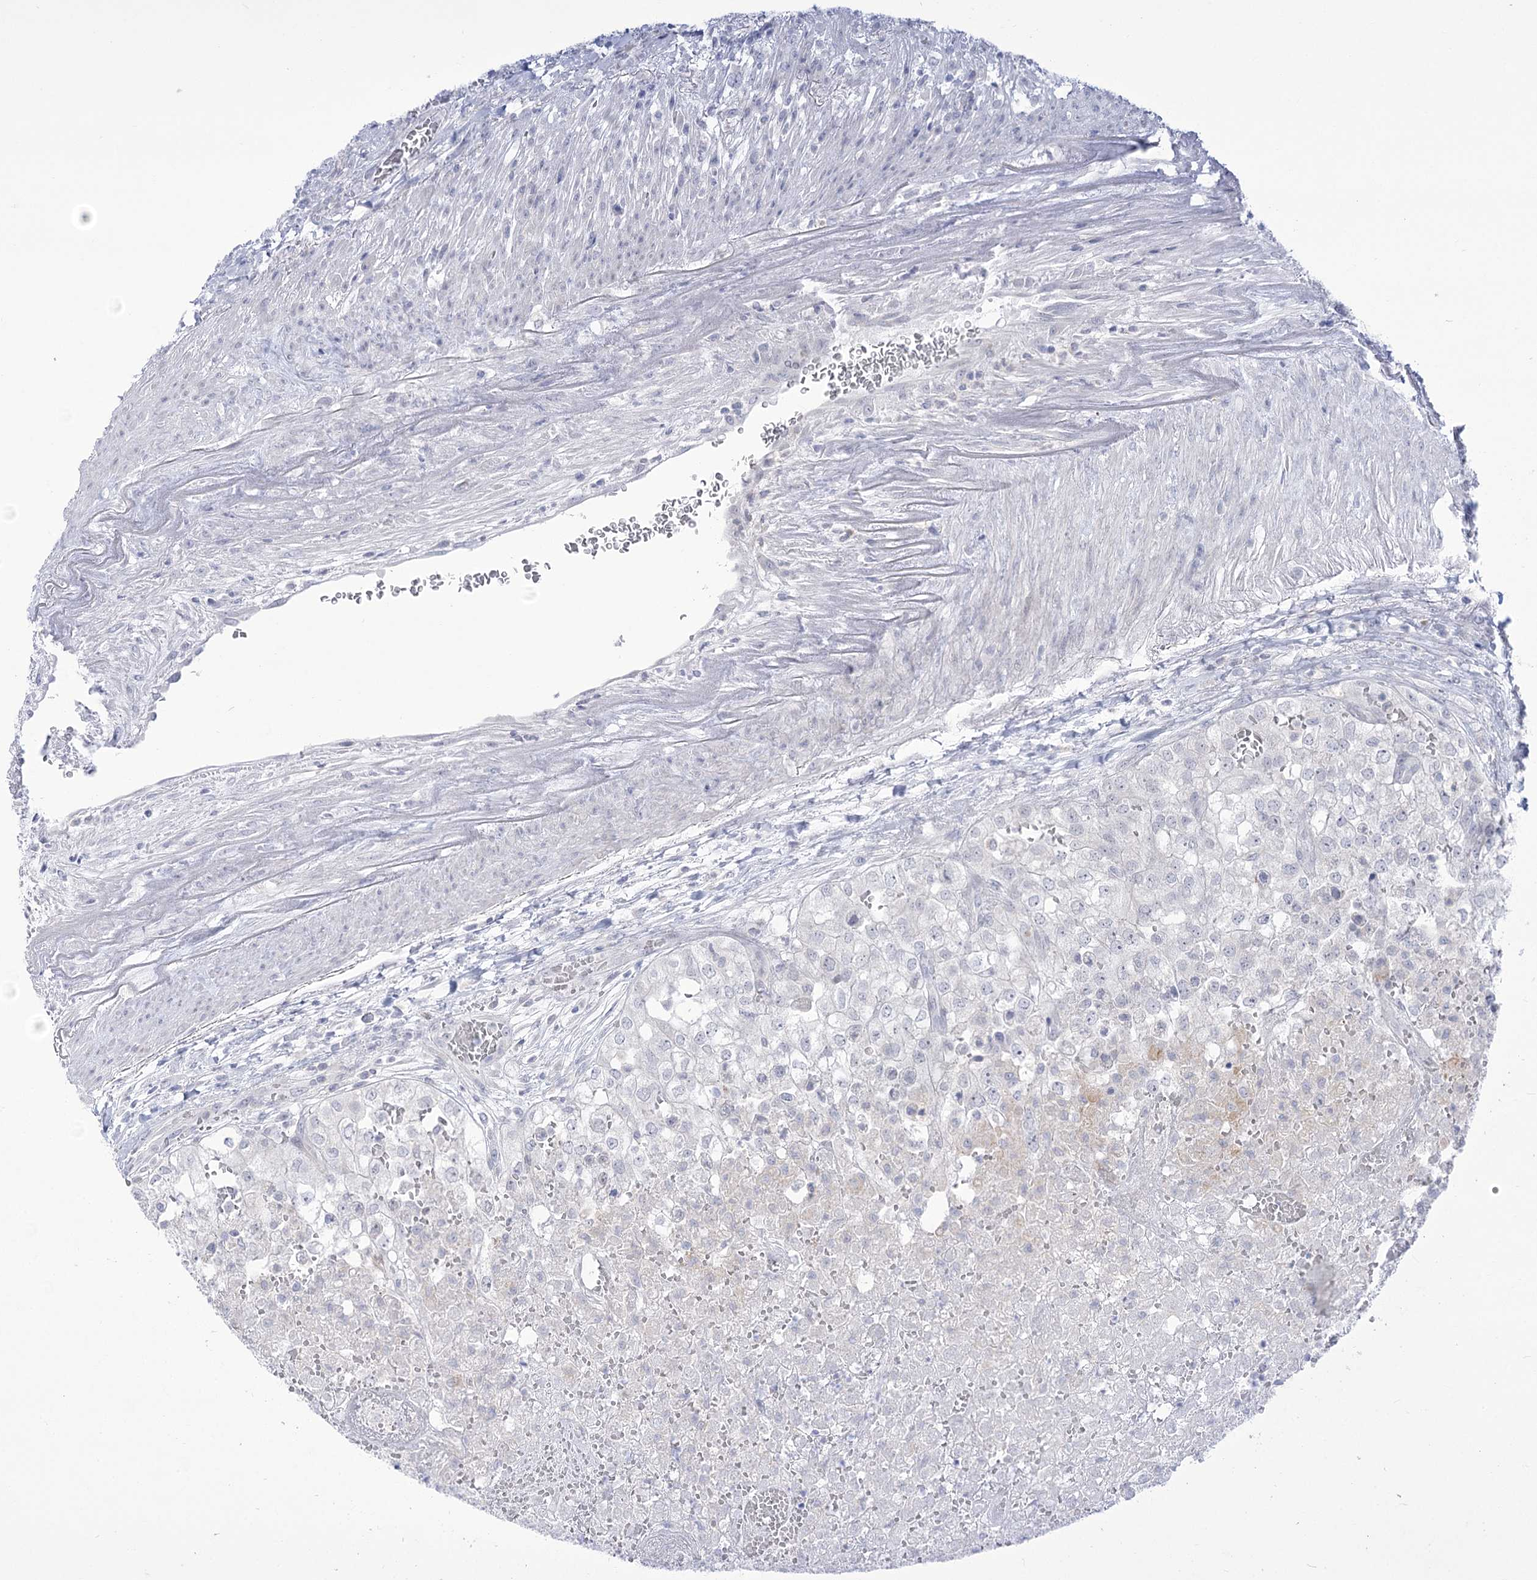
{"staining": {"intensity": "negative", "quantity": "none", "location": "none"}, "tissue": "renal cancer", "cell_type": "Tumor cells", "image_type": "cancer", "snomed": [{"axis": "morphology", "description": "Adenocarcinoma, NOS"}, {"axis": "topography", "description": "Kidney"}], "caption": "Renal cancer was stained to show a protein in brown. There is no significant staining in tumor cells.", "gene": "BEND7", "patient": {"sex": "female", "age": 54}}